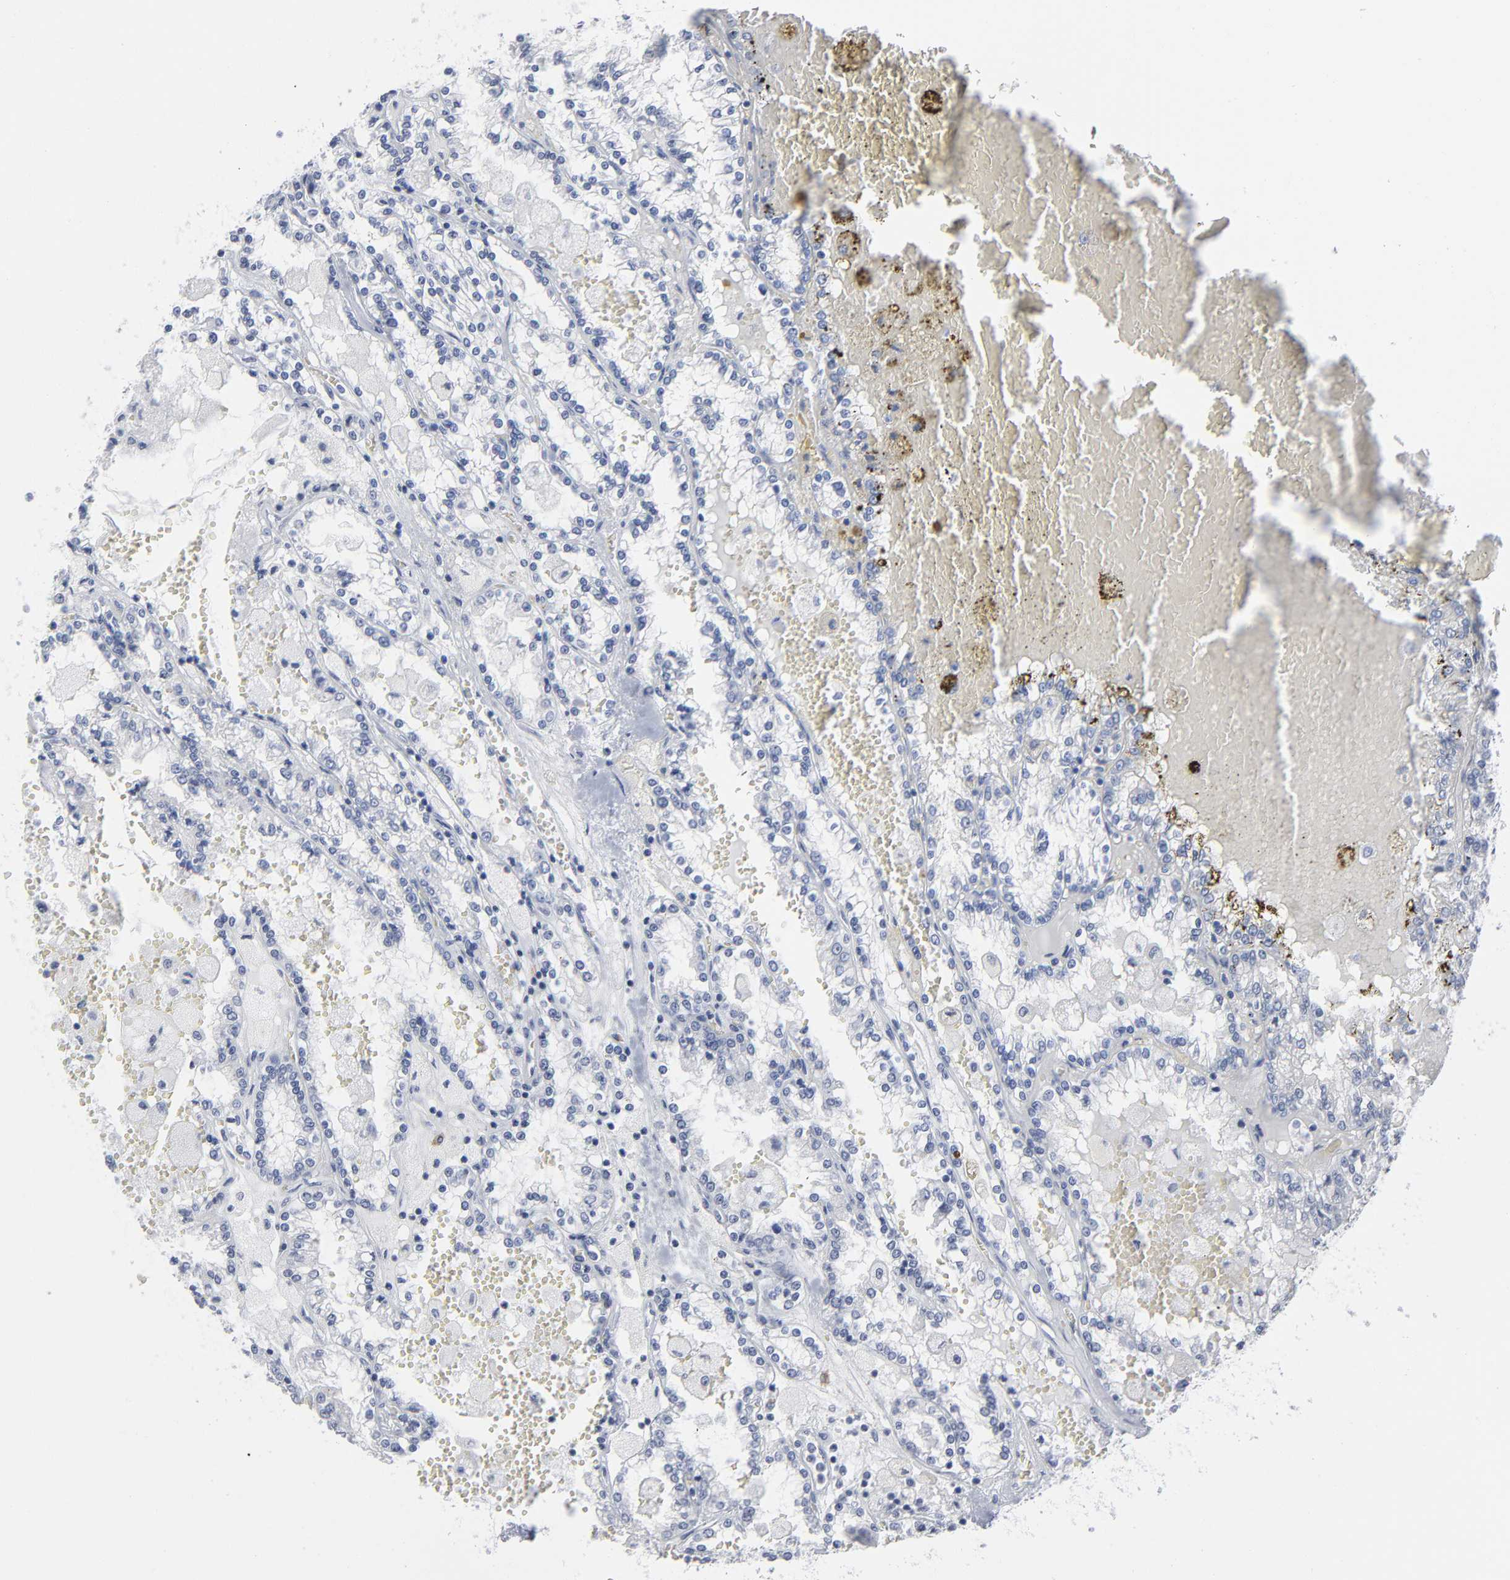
{"staining": {"intensity": "negative", "quantity": "none", "location": "none"}, "tissue": "renal cancer", "cell_type": "Tumor cells", "image_type": "cancer", "snomed": [{"axis": "morphology", "description": "Adenocarcinoma, NOS"}, {"axis": "topography", "description": "Kidney"}], "caption": "Immunohistochemistry micrograph of neoplastic tissue: human renal cancer (adenocarcinoma) stained with DAB (3,3'-diaminobenzidine) demonstrates no significant protein expression in tumor cells. (Stains: DAB (3,3'-diaminobenzidine) IHC with hematoxylin counter stain, Microscopy: brightfield microscopy at high magnification).", "gene": "PAGE1", "patient": {"sex": "female", "age": 56}}